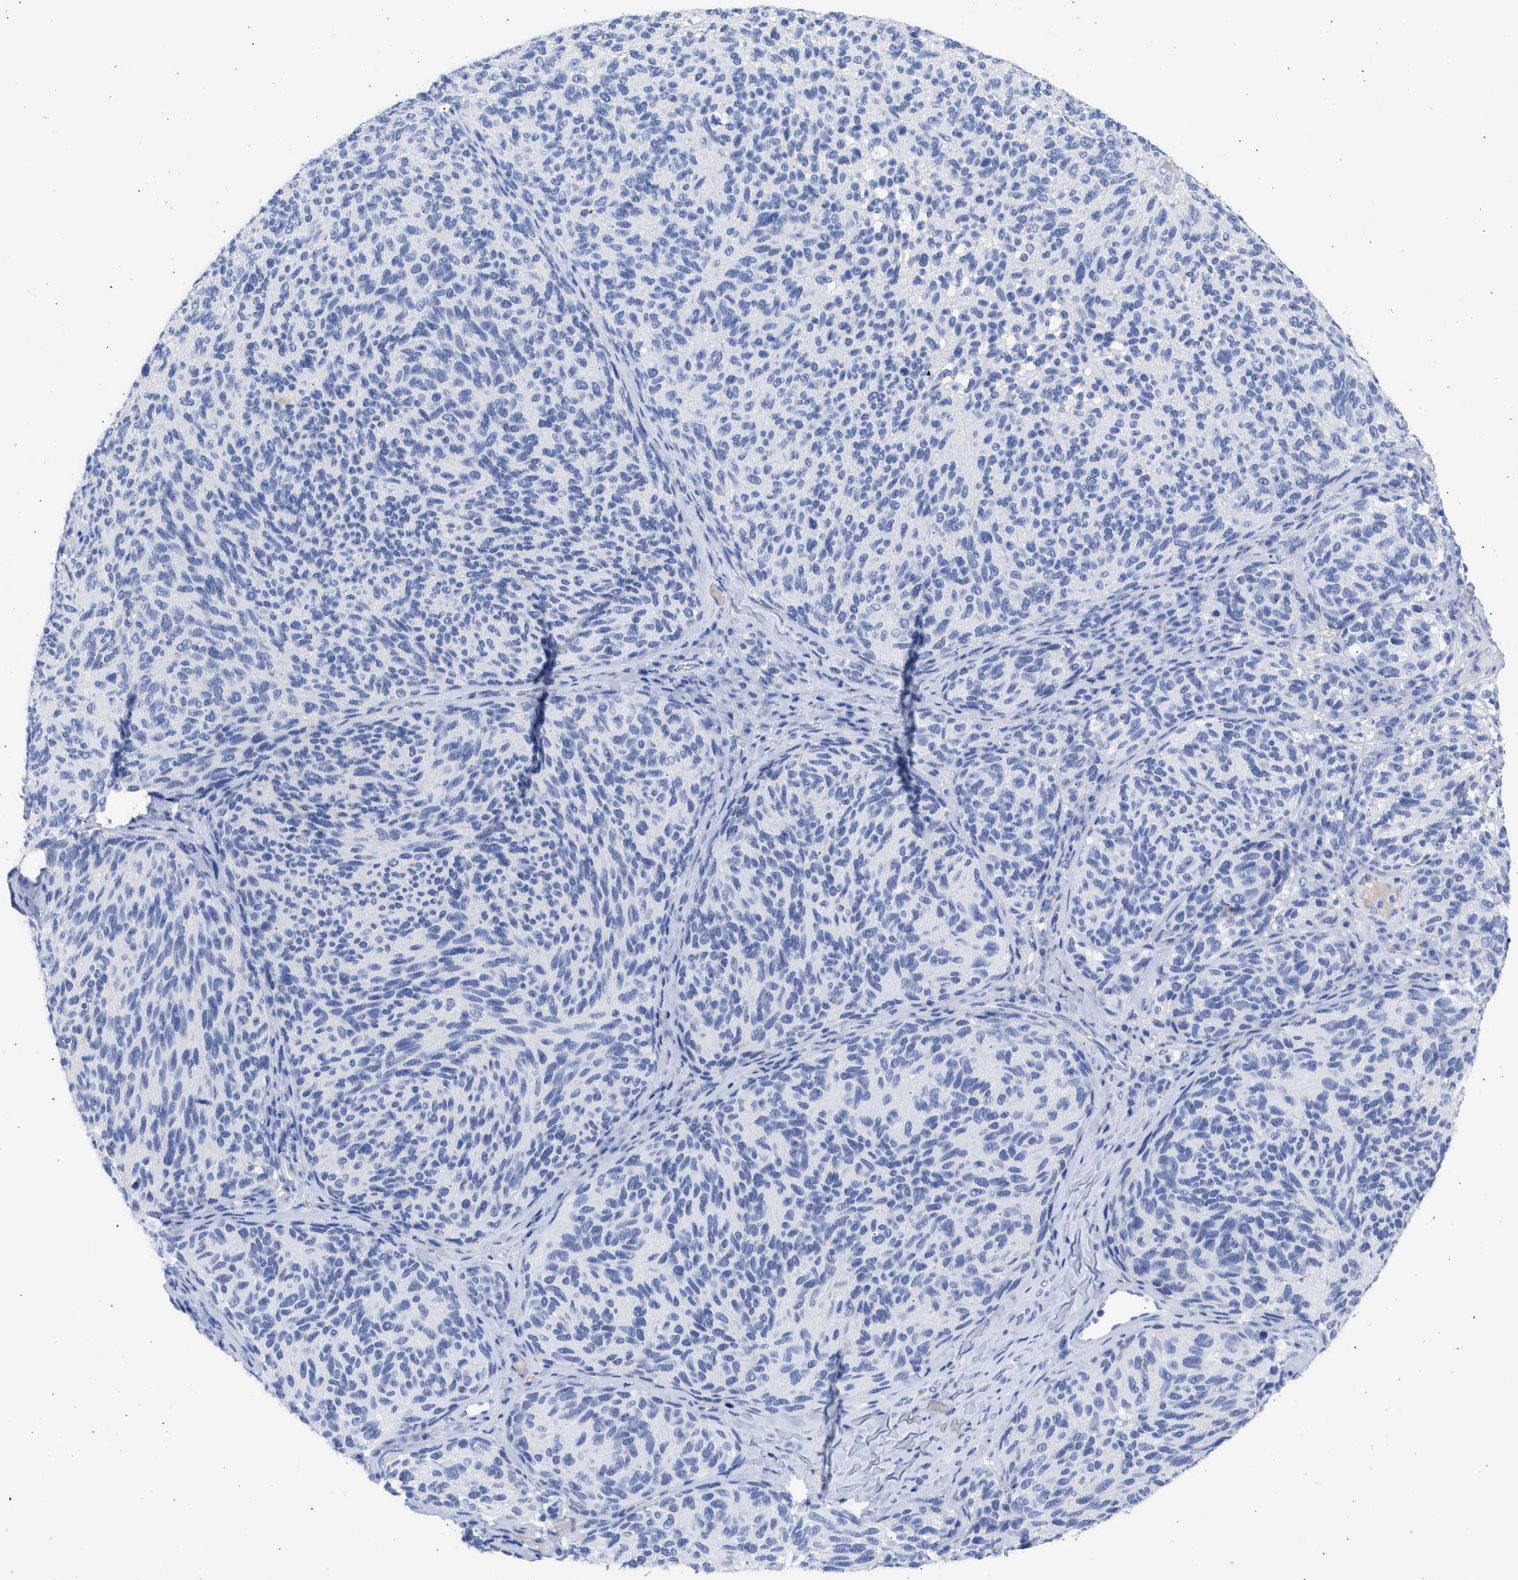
{"staining": {"intensity": "negative", "quantity": "none", "location": "none"}, "tissue": "melanoma", "cell_type": "Tumor cells", "image_type": "cancer", "snomed": [{"axis": "morphology", "description": "Malignant melanoma, NOS"}, {"axis": "topography", "description": "Skin"}], "caption": "There is no significant positivity in tumor cells of malignant melanoma. Brightfield microscopy of immunohistochemistry stained with DAB (brown) and hematoxylin (blue), captured at high magnification.", "gene": "RSPH1", "patient": {"sex": "female", "age": 73}}